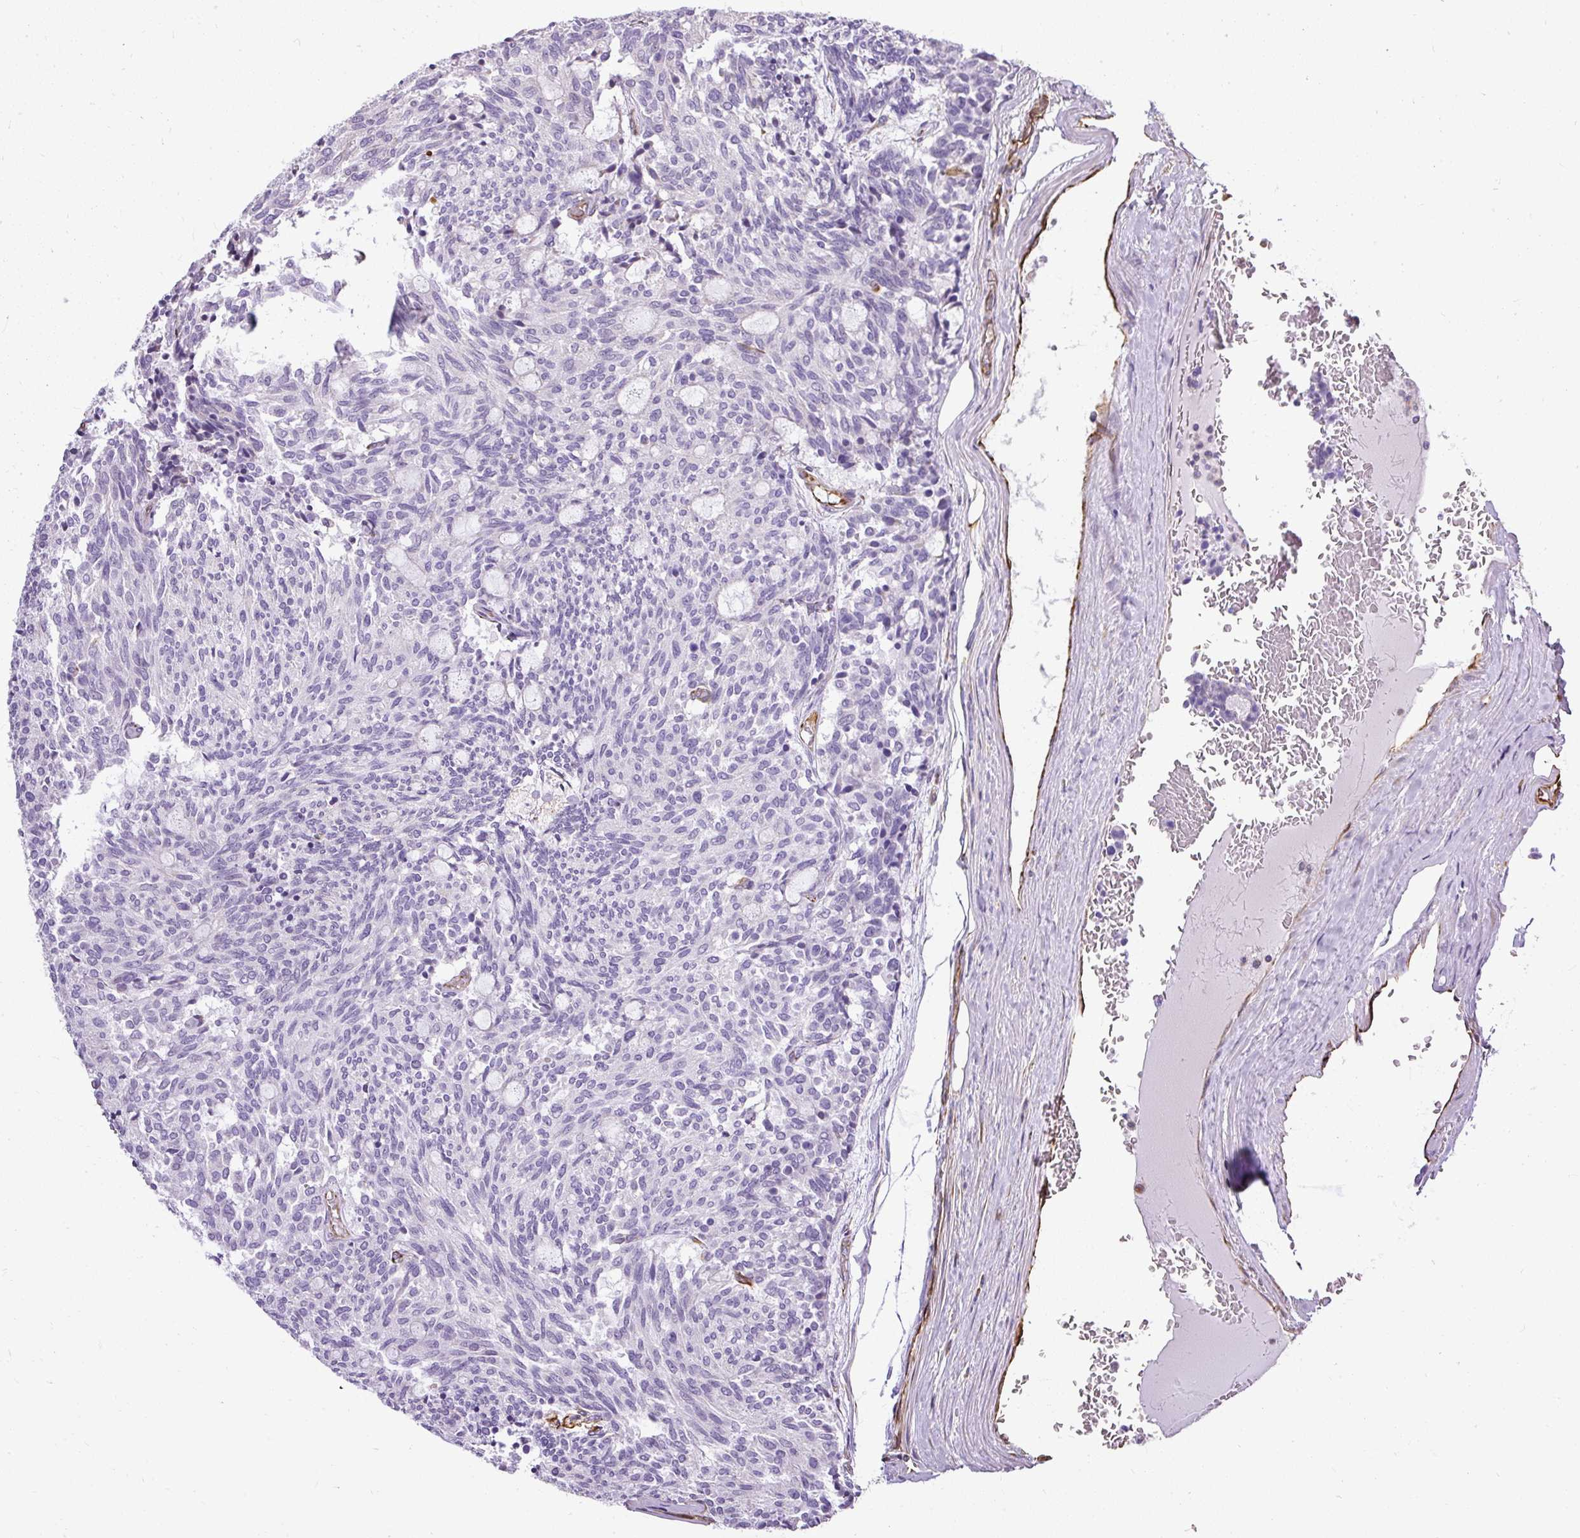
{"staining": {"intensity": "negative", "quantity": "none", "location": "none"}, "tissue": "carcinoid", "cell_type": "Tumor cells", "image_type": "cancer", "snomed": [{"axis": "morphology", "description": "Carcinoid, malignant, NOS"}, {"axis": "topography", "description": "Pancreas"}], "caption": "The histopathology image shows no significant staining in tumor cells of malignant carcinoid.", "gene": "PLS1", "patient": {"sex": "female", "age": 54}}